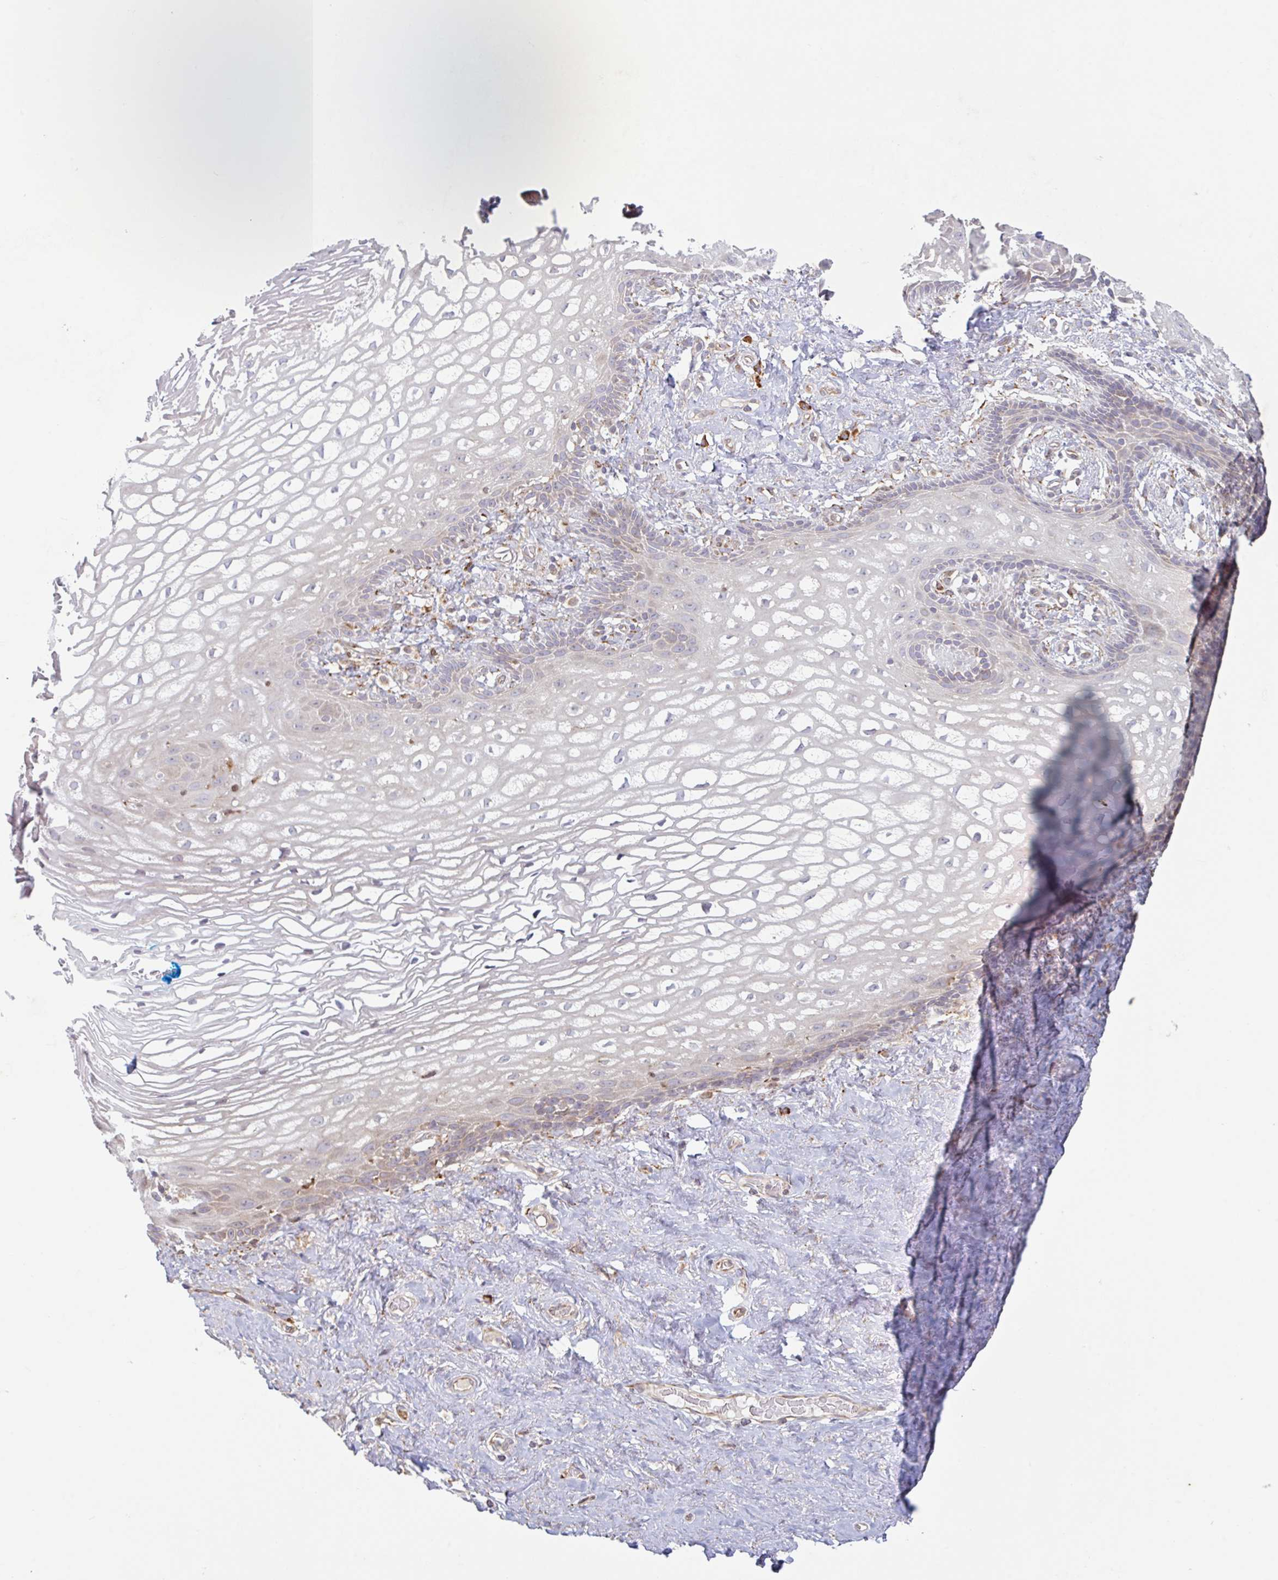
{"staining": {"intensity": "weak", "quantity": "25%-75%", "location": "cytoplasmic/membranous"}, "tissue": "vagina", "cell_type": "Squamous epithelial cells", "image_type": "normal", "snomed": [{"axis": "morphology", "description": "Normal tissue, NOS"}, {"axis": "morphology", "description": "Adenocarcinoma, NOS"}, {"axis": "topography", "description": "Rectum"}, {"axis": "topography", "description": "Vagina"}, {"axis": "topography", "description": "Peripheral nerve tissue"}], "caption": "Approximately 25%-75% of squamous epithelial cells in benign vagina display weak cytoplasmic/membranous protein positivity as visualized by brown immunohistochemical staining.", "gene": "RIT1", "patient": {"sex": "female", "age": 71}}